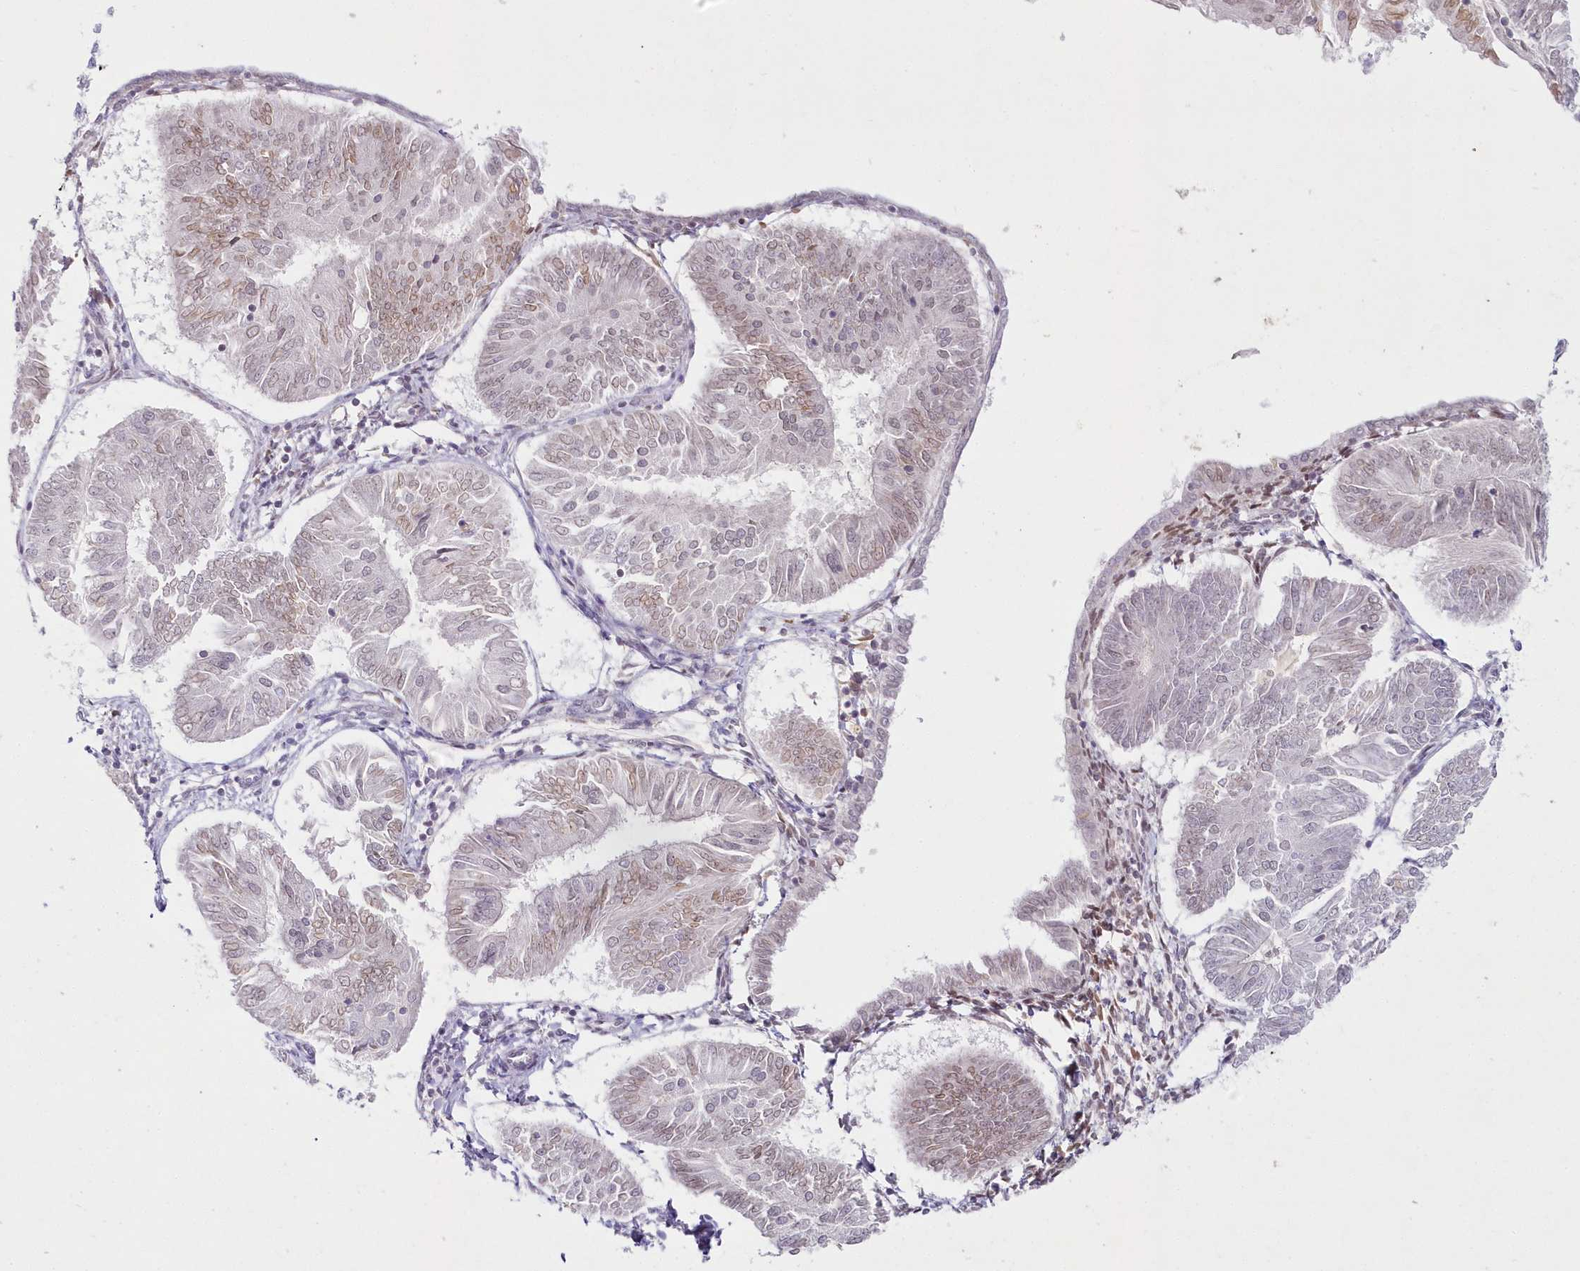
{"staining": {"intensity": "weak", "quantity": "25%-75%", "location": "nuclear"}, "tissue": "endometrial cancer", "cell_type": "Tumor cells", "image_type": "cancer", "snomed": [{"axis": "morphology", "description": "Adenocarcinoma, NOS"}, {"axis": "topography", "description": "Endometrium"}], "caption": "Immunohistochemistry (IHC) of human adenocarcinoma (endometrial) displays low levels of weak nuclear staining in about 25%-75% of tumor cells.", "gene": "HYCC2", "patient": {"sex": "female", "age": 58}}